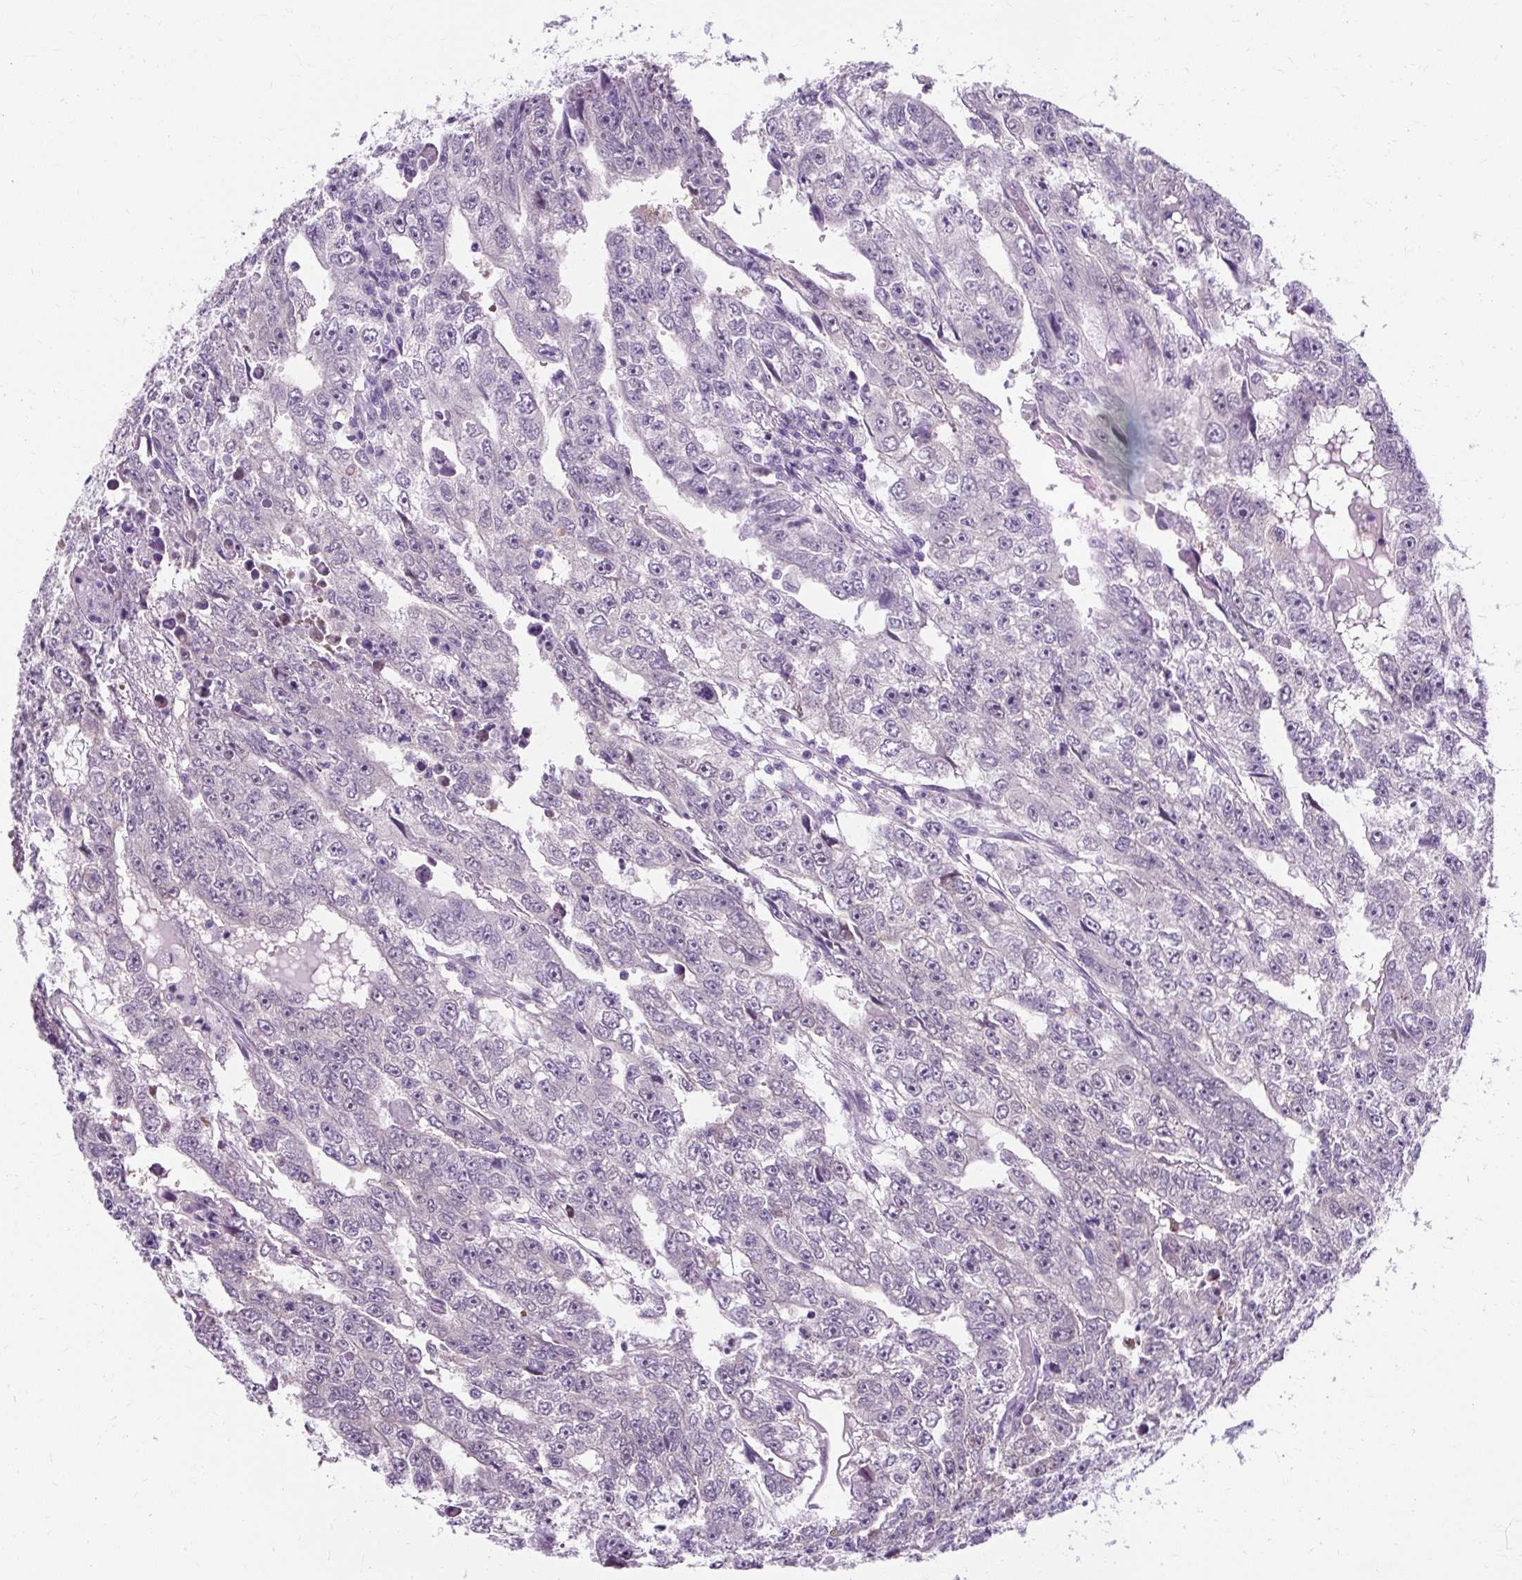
{"staining": {"intensity": "negative", "quantity": "none", "location": "none"}, "tissue": "testis cancer", "cell_type": "Tumor cells", "image_type": "cancer", "snomed": [{"axis": "morphology", "description": "Carcinoma, Embryonal, NOS"}, {"axis": "topography", "description": "Testis"}], "caption": "IHC micrograph of neoplastic tissue: testis cancer (embryonal carcinoma) stained with DAB (3,3'-diaminobenzidine) reveals no significant protein staining in tumor cells. The staining was performed using DAB (3,3'-diaminobenzidine) to visualize the protein expression in brown, while the nuclei were stained in blue with hematoxylin (Magnification: 20x).", "gene": "RYBP", "patient": {"sex": "male", "age": 20}}